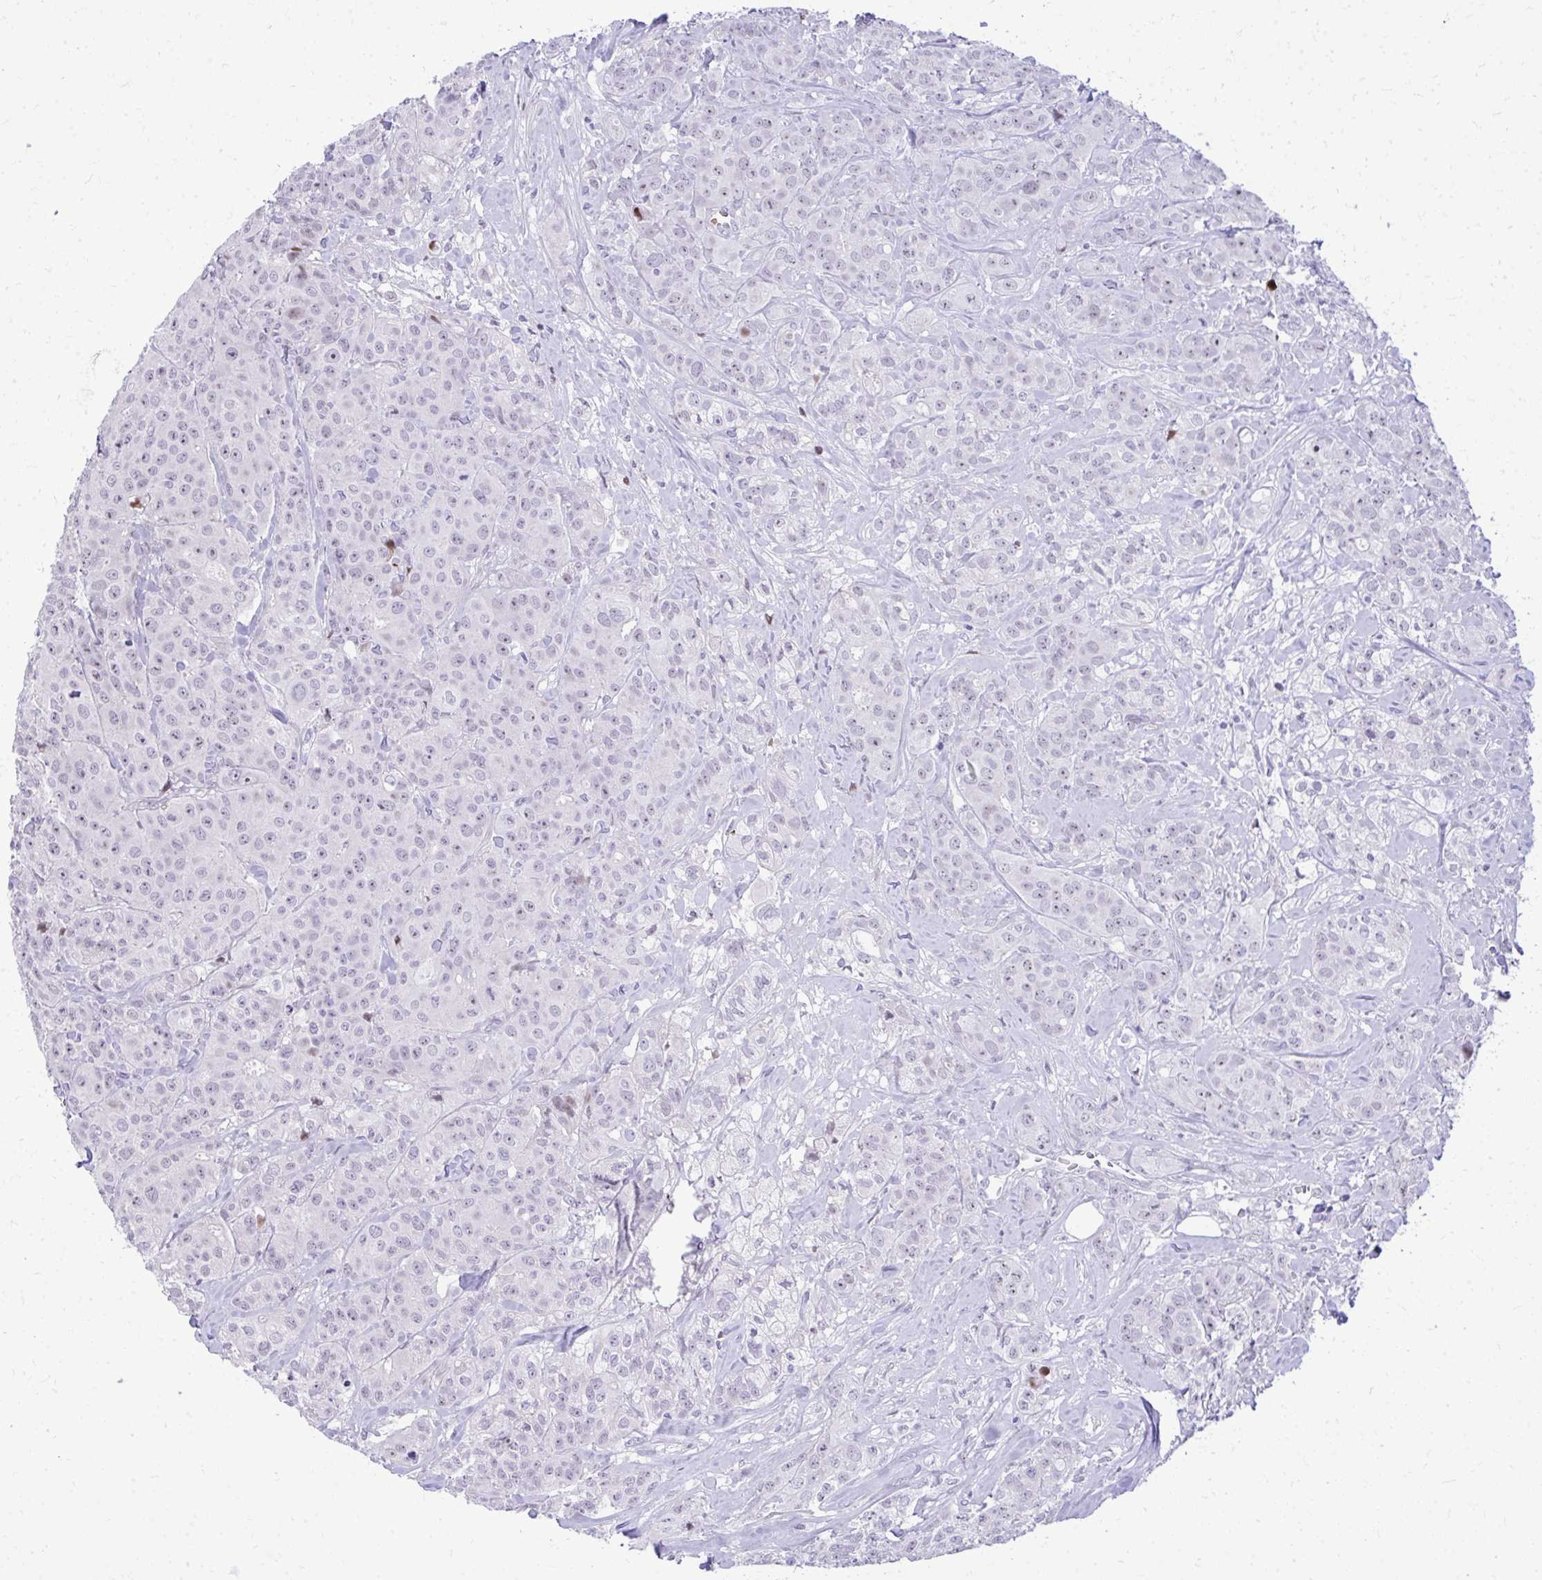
{"staining": {"intensity": "weak", "quantity": "<25%", "location": "nuclear"}, "tissue": "breast cancer", "cell_type": "Tumor cells", "image_type": "cancer", "snomed": [{"axis": "morphology", "description": "Normal tissue, NOS"}, {"axis": "morphology", "description": "Duct carcinoma"}, {"axis": "topography", "description": "Breast"}], "caption": "Immunohistochemistry histopathology image of human breast infiltrating ductal carcinoma stained for a protein (brown), which exhibits no expression in tumor cells.", "gene": "DLX4", "patient": {"sex": "female", "age": 43}}